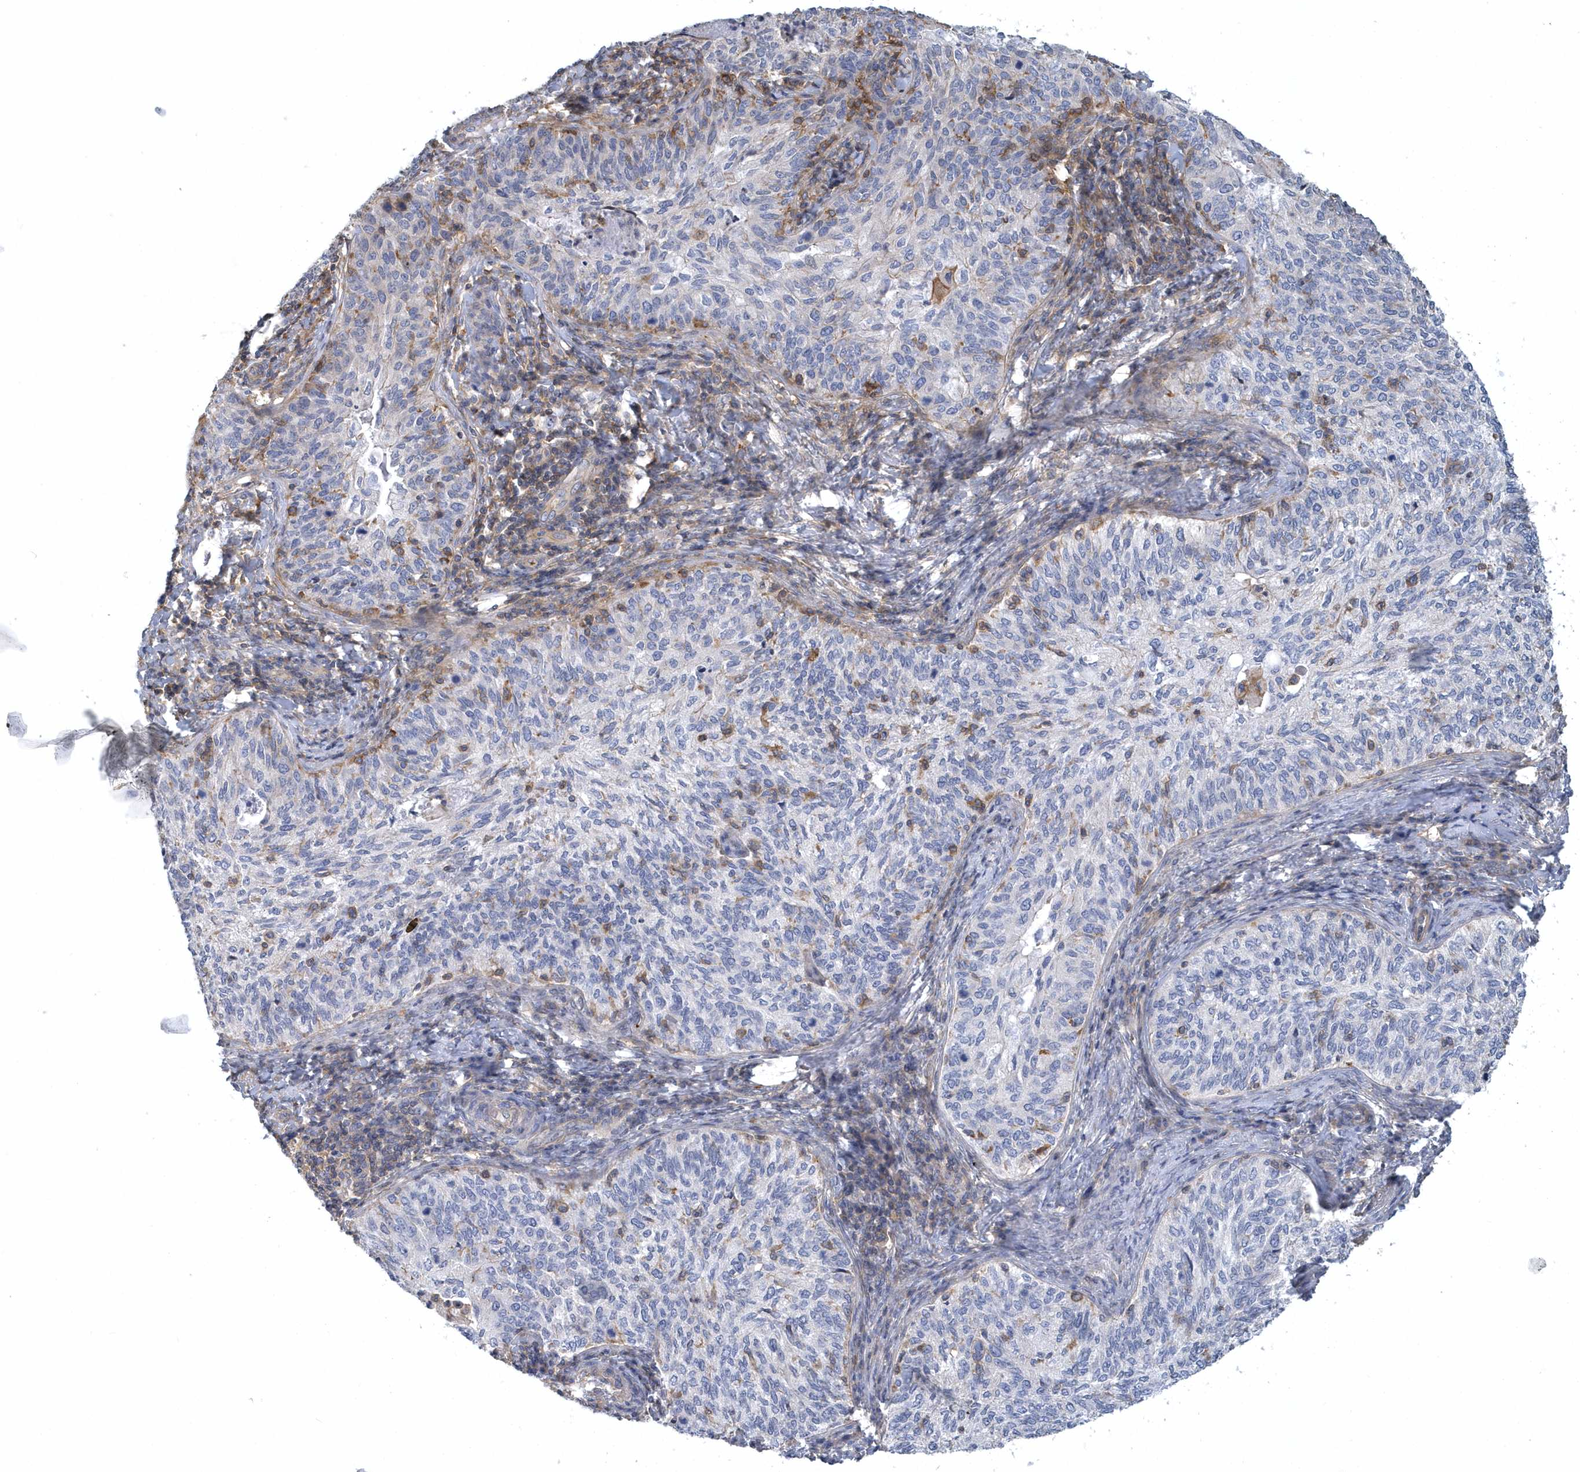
{"staining": {"intensity": "negative", "quantity": "none", "location": "none"}, "tissue": "cervical cancer", "cell_type": "Tumor cells", "image_type": "cancer", "snomed": [{"axis": "morphology", "description": "Squamous cell carcinoma, NOS"}, {"axis": "topography", "description": "Cervix"}], "caption": "The image displays no significant staining in tumor cells of cervical squamous cell carcinoma. (DAB IHC with hematoxylin counter stain).", "gene": "ARAP2", "patient": {"sex": "female", "age": 30}}